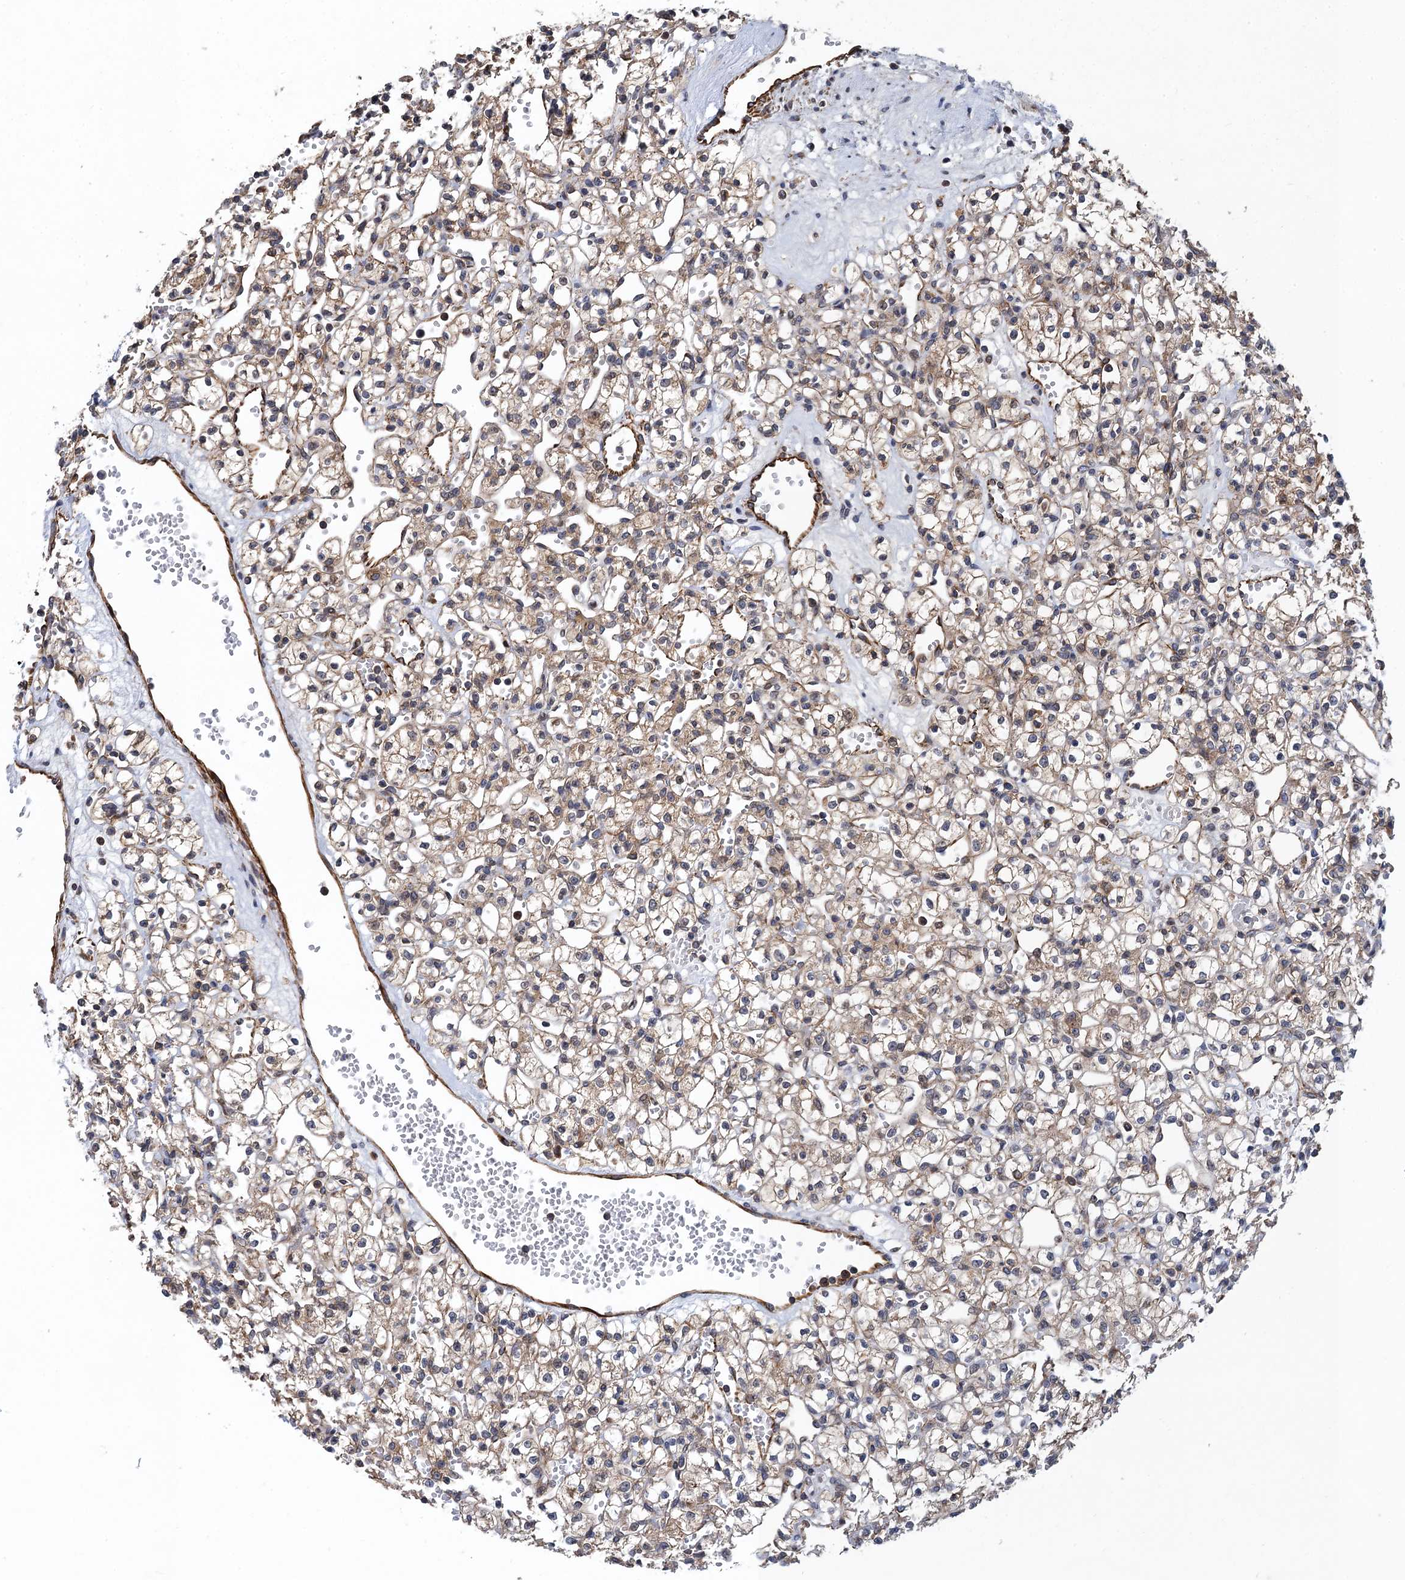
{"staining": {"intensity": "weak", "quantity": "25%-75%", "location": "cytoplasmic/membranous"}, "tissue": "renal cancer", "cell_type": "Tumor cells", "image_type": "cancer", "snomed": [{"axis": "morphology", "description": "Adenocarcinoma, NOS"}, {"axis": "topography", "description": "Kidney"}], "caption": "Adenocarcinoma (renal) stained with a protein marker shows weak staining in tumor cells.", "gene": "PJA2", "patient": {"sex": "female", "age": 59}}